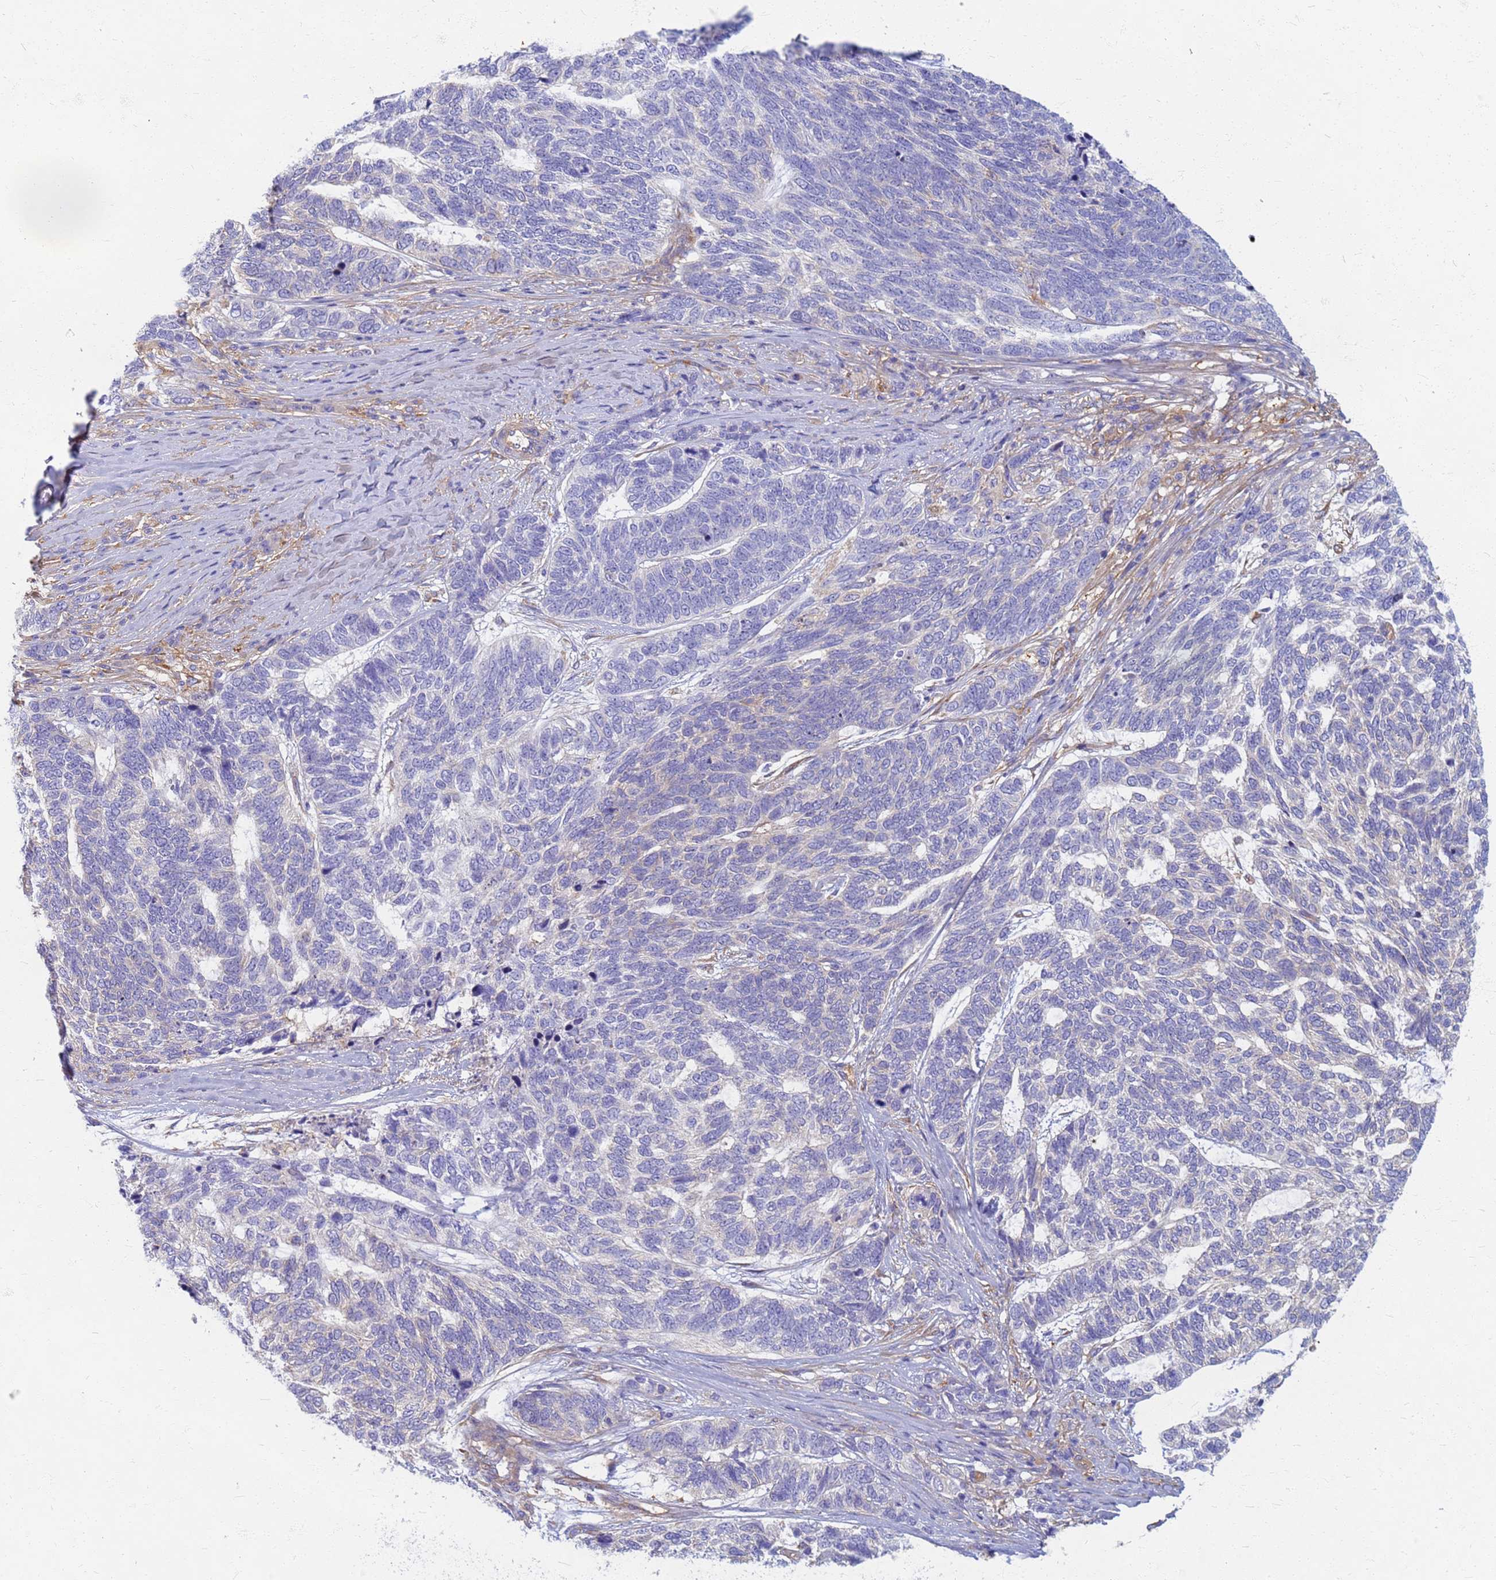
{"staining": {"intensity": "negative", "quantity": "none", "location": "none"}, "tissue": "skin cancer", "cell_type": "Tumor cells", "image_type": "cancer", "snomed": [{"axis": "morphology", "description": "Basal cell carcinoma"}, {"axis": "topography", "description": "Skin"}], "caption": "Immunohistochemistry (IHC) of human skin basal cell carcinoma displays no positivity in tumor cells.", "gene": "EEA1", "patient": {"sex": "female", "age": 65}}